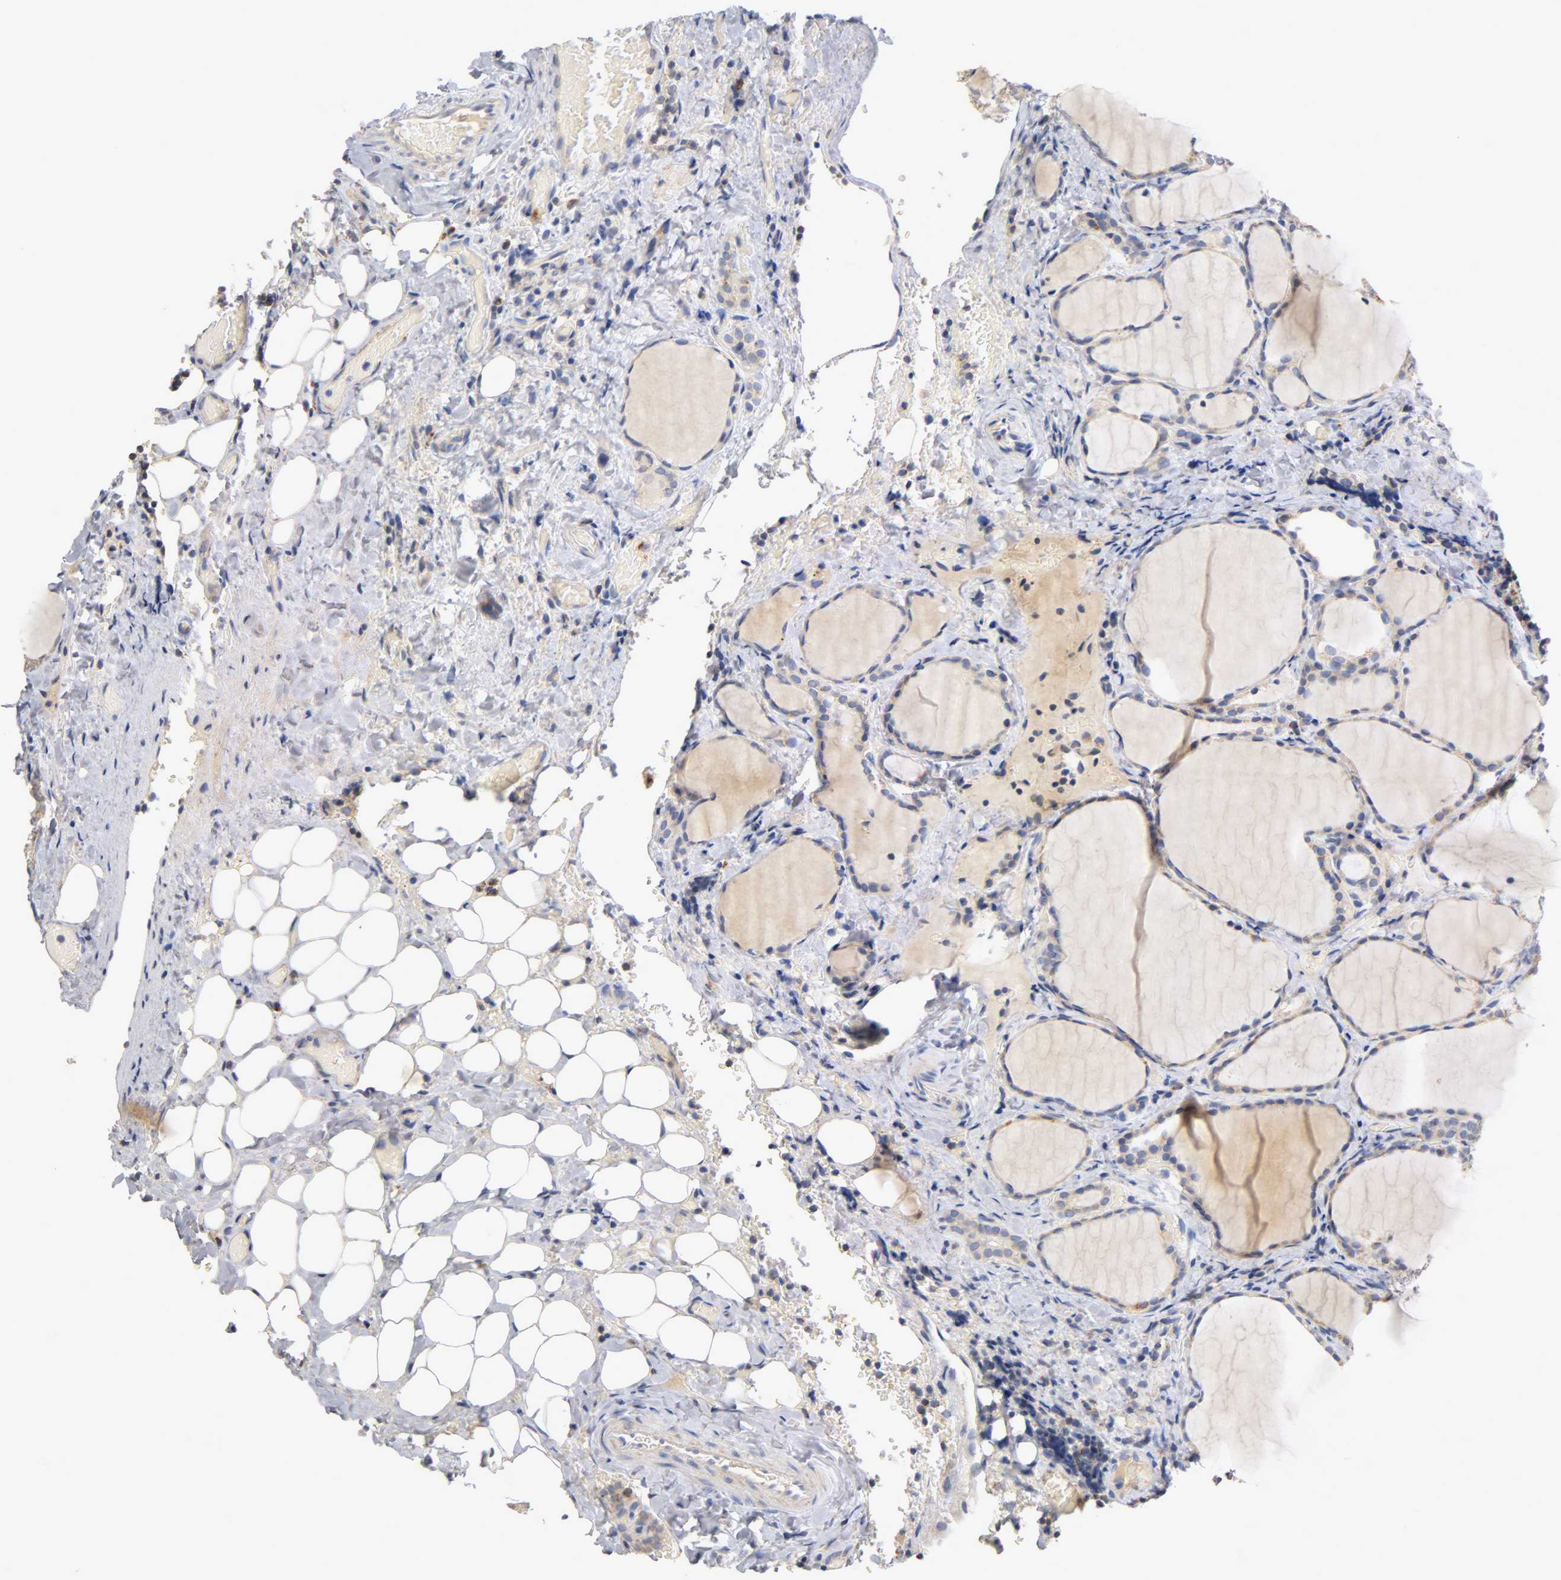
{"staining": {"intensity": "weak", "quantity": "25%-75%", "location": "cytoplasmic/membranous"}, "tissue": "thyroid cancer", "cell_type": "Tumor cells", "image_type": "cancer", "snomed": [{"axis": "morphology", "description": "Papillary adenocarcinoma, NOS"}, {"axis": "topography", "description": "Thyroid gland"}], "caption": "Papillary adenocarcinoma (thyroid) was stained to show a protein in brown. There is low levels of weak cytoplasmic/membranous positivity in about 25%-75% of tumor cells.", "gene": "PCSK6", "patient": {"sex": "female", "age": 30}}